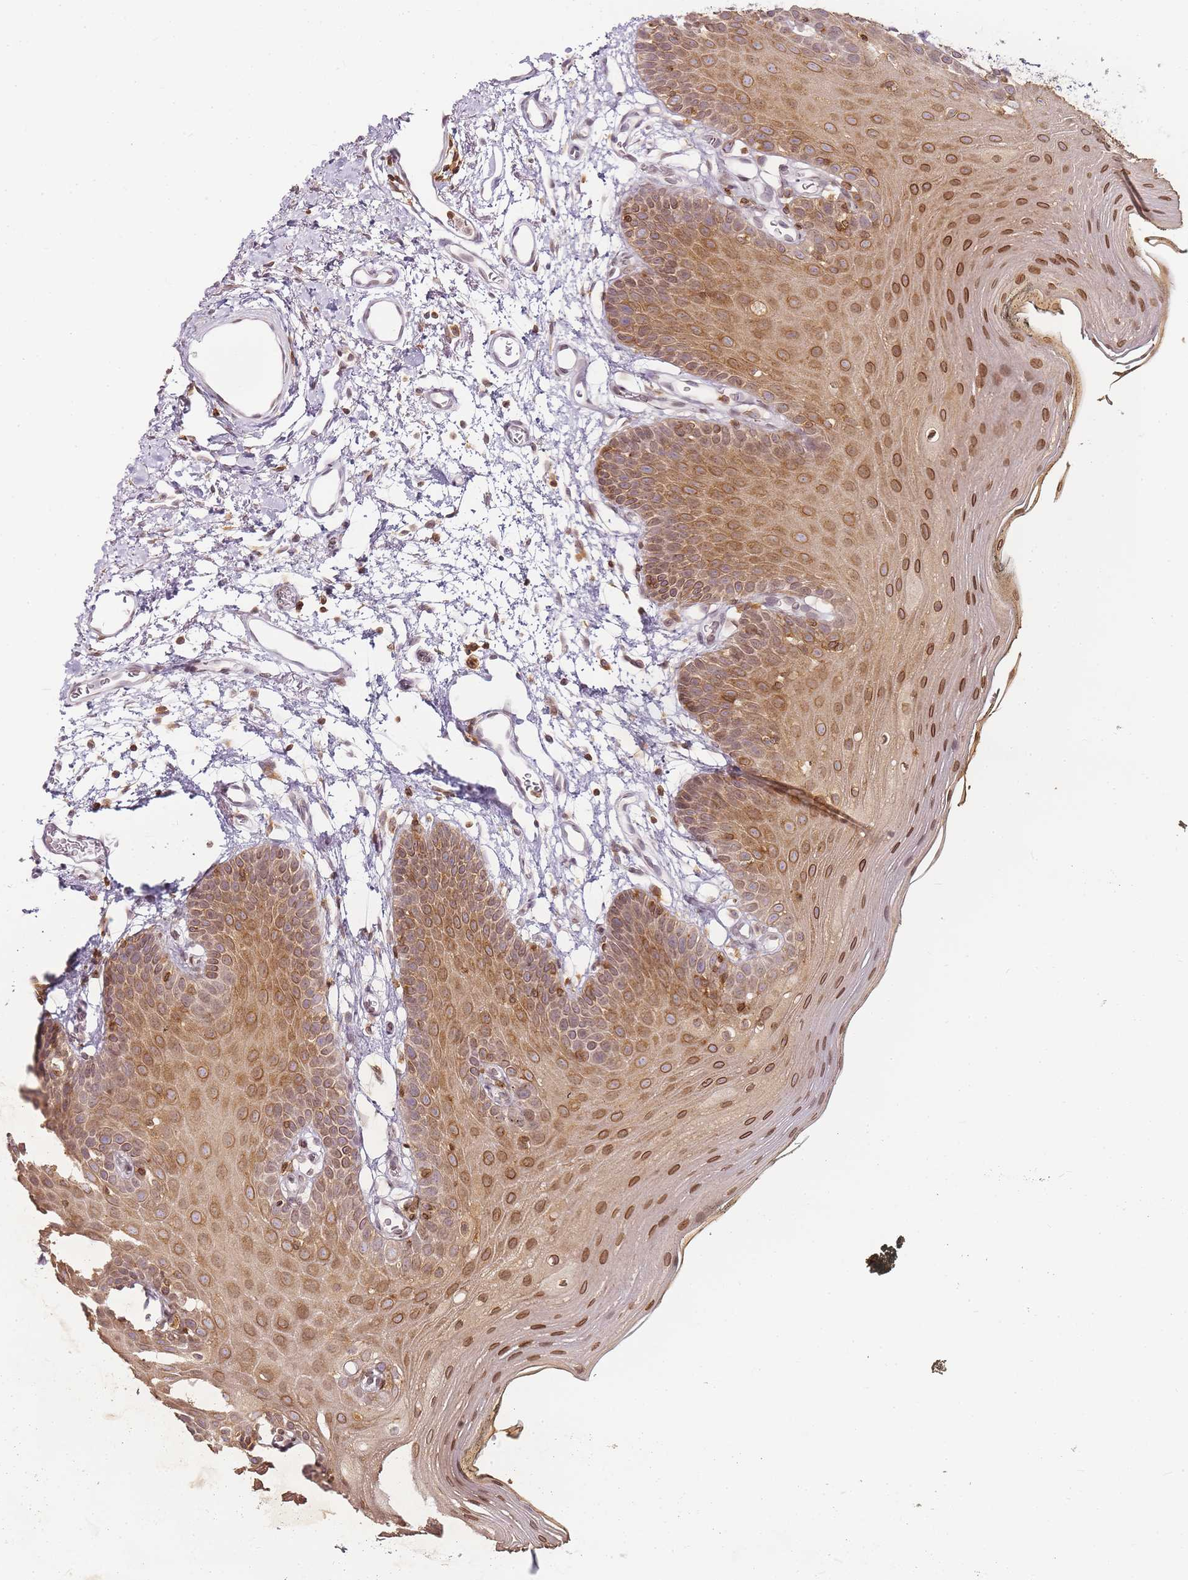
{"staining": {"intensity": "moderate", "quantity": ">75%", "location": "cytoplasmic/membranous,nuclear"}, "tissue": "oral mucosa", "cell_type": "Squamous epithelial cells", "image_type": "normal", "snomed": [{"axis": "morphology", "description": "Normal tissue, NOS"}, {"axis": "topography", "description": "Oral tissue"}, {"axis": "topography", "description": "Tounge, NOS"}], "caption": "Moderate cytoplasmic/membranous,nuclear protein expression is seen in approximately >75% of squamous epithelial cells in oral mucosa. (DAB (3,3'-diaminobenzidine) IHC, brown staining for protein, blue staining for nuclei).", "gene": "JAKMIP1", "patient": {"sex": "female", "age": 81}}